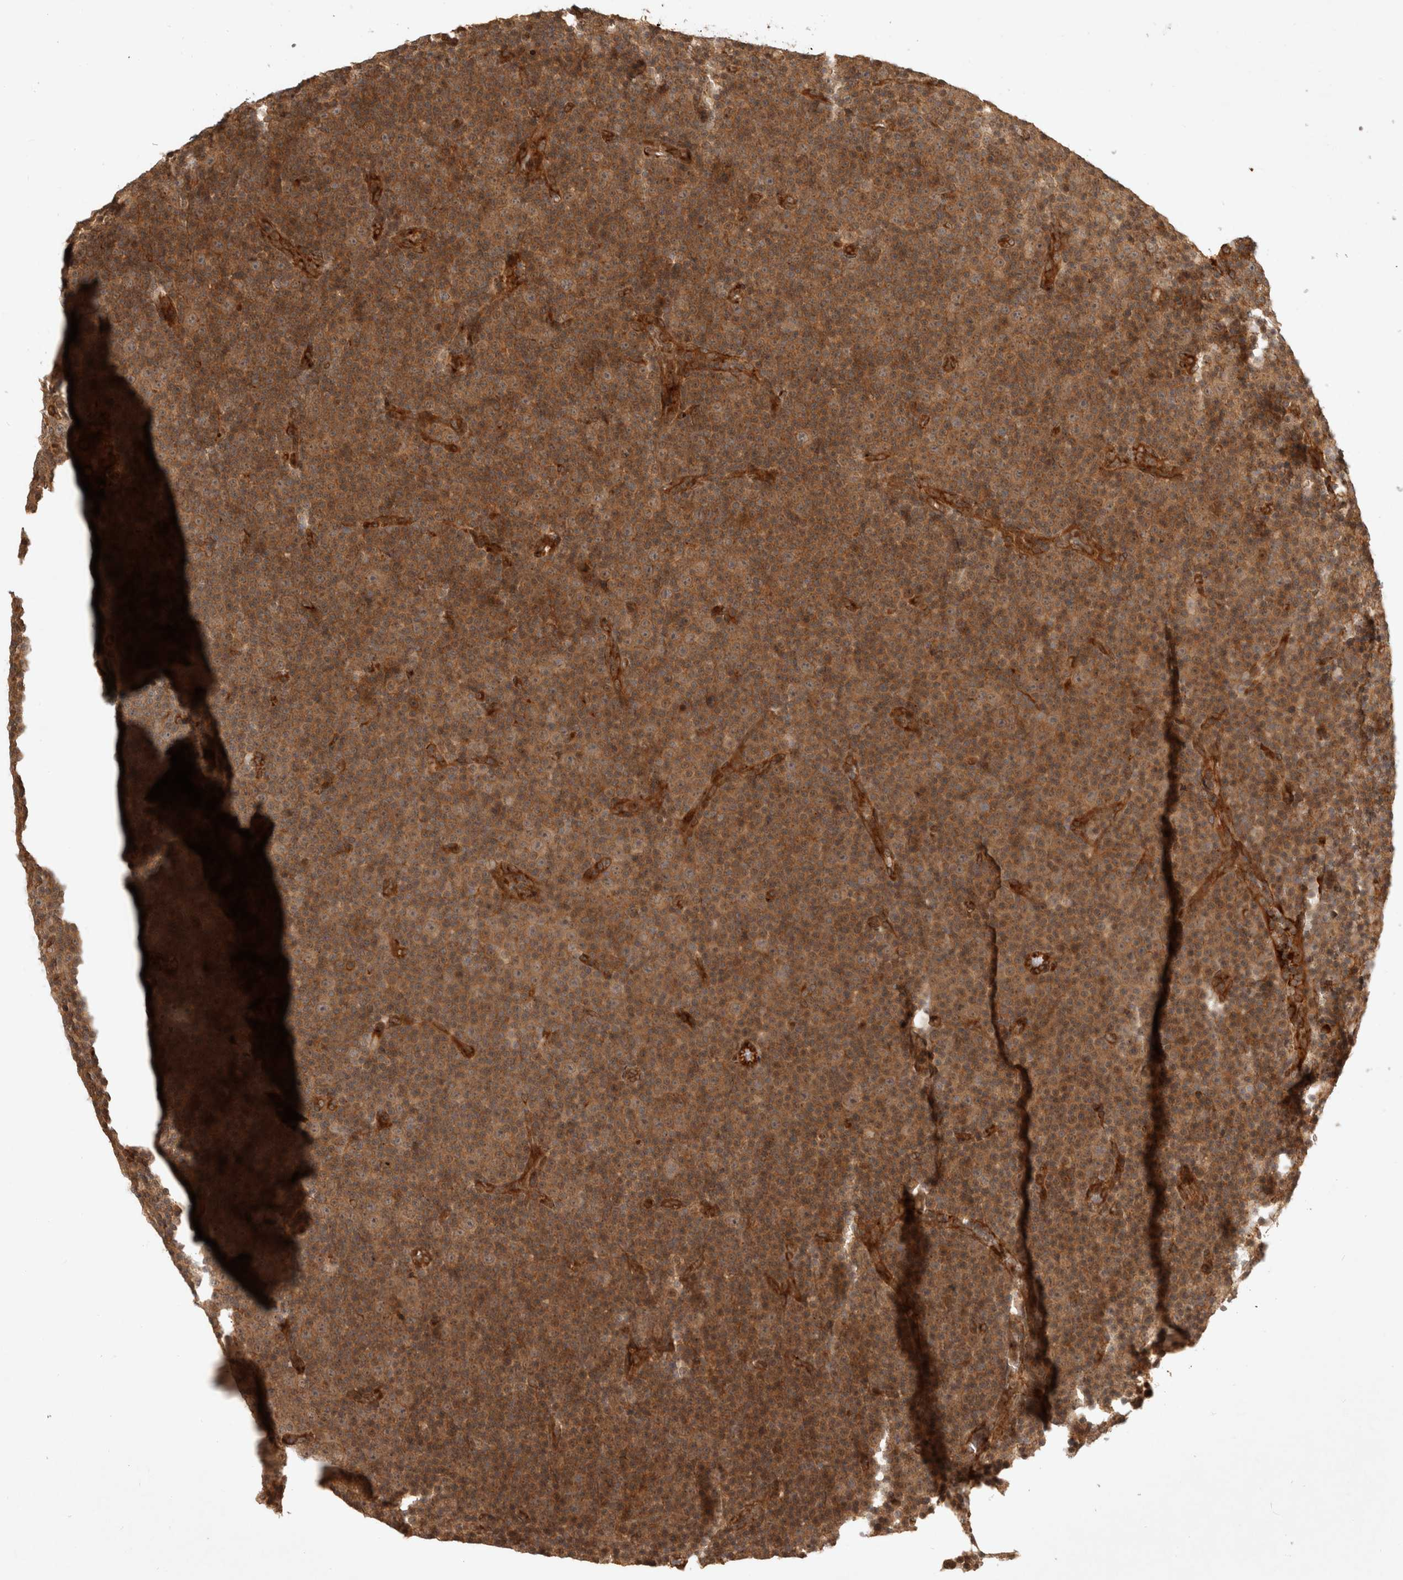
{"staining": {"intensity": "moderate", "quantity": ">75%", "location": "cytoplasmic/membranous"}, "tissue": "lymphoma", "cell_type": "Tumor cells", "image_type": "cancer", "snomed": [{"axis": "morphology", "description": "Malignant lymphoma, non-Hodgkin's type, Low grade"}, {"axis": "topography", "description": "Lymph node"}], "caption": "Protein staining of lymphoma tissue exhibits moderate cytoplasmic/membranous positivity in about >75% of tumor cells.", "gene": "CAMSAP2", "patient": {"sex": "female", "age": 67}}